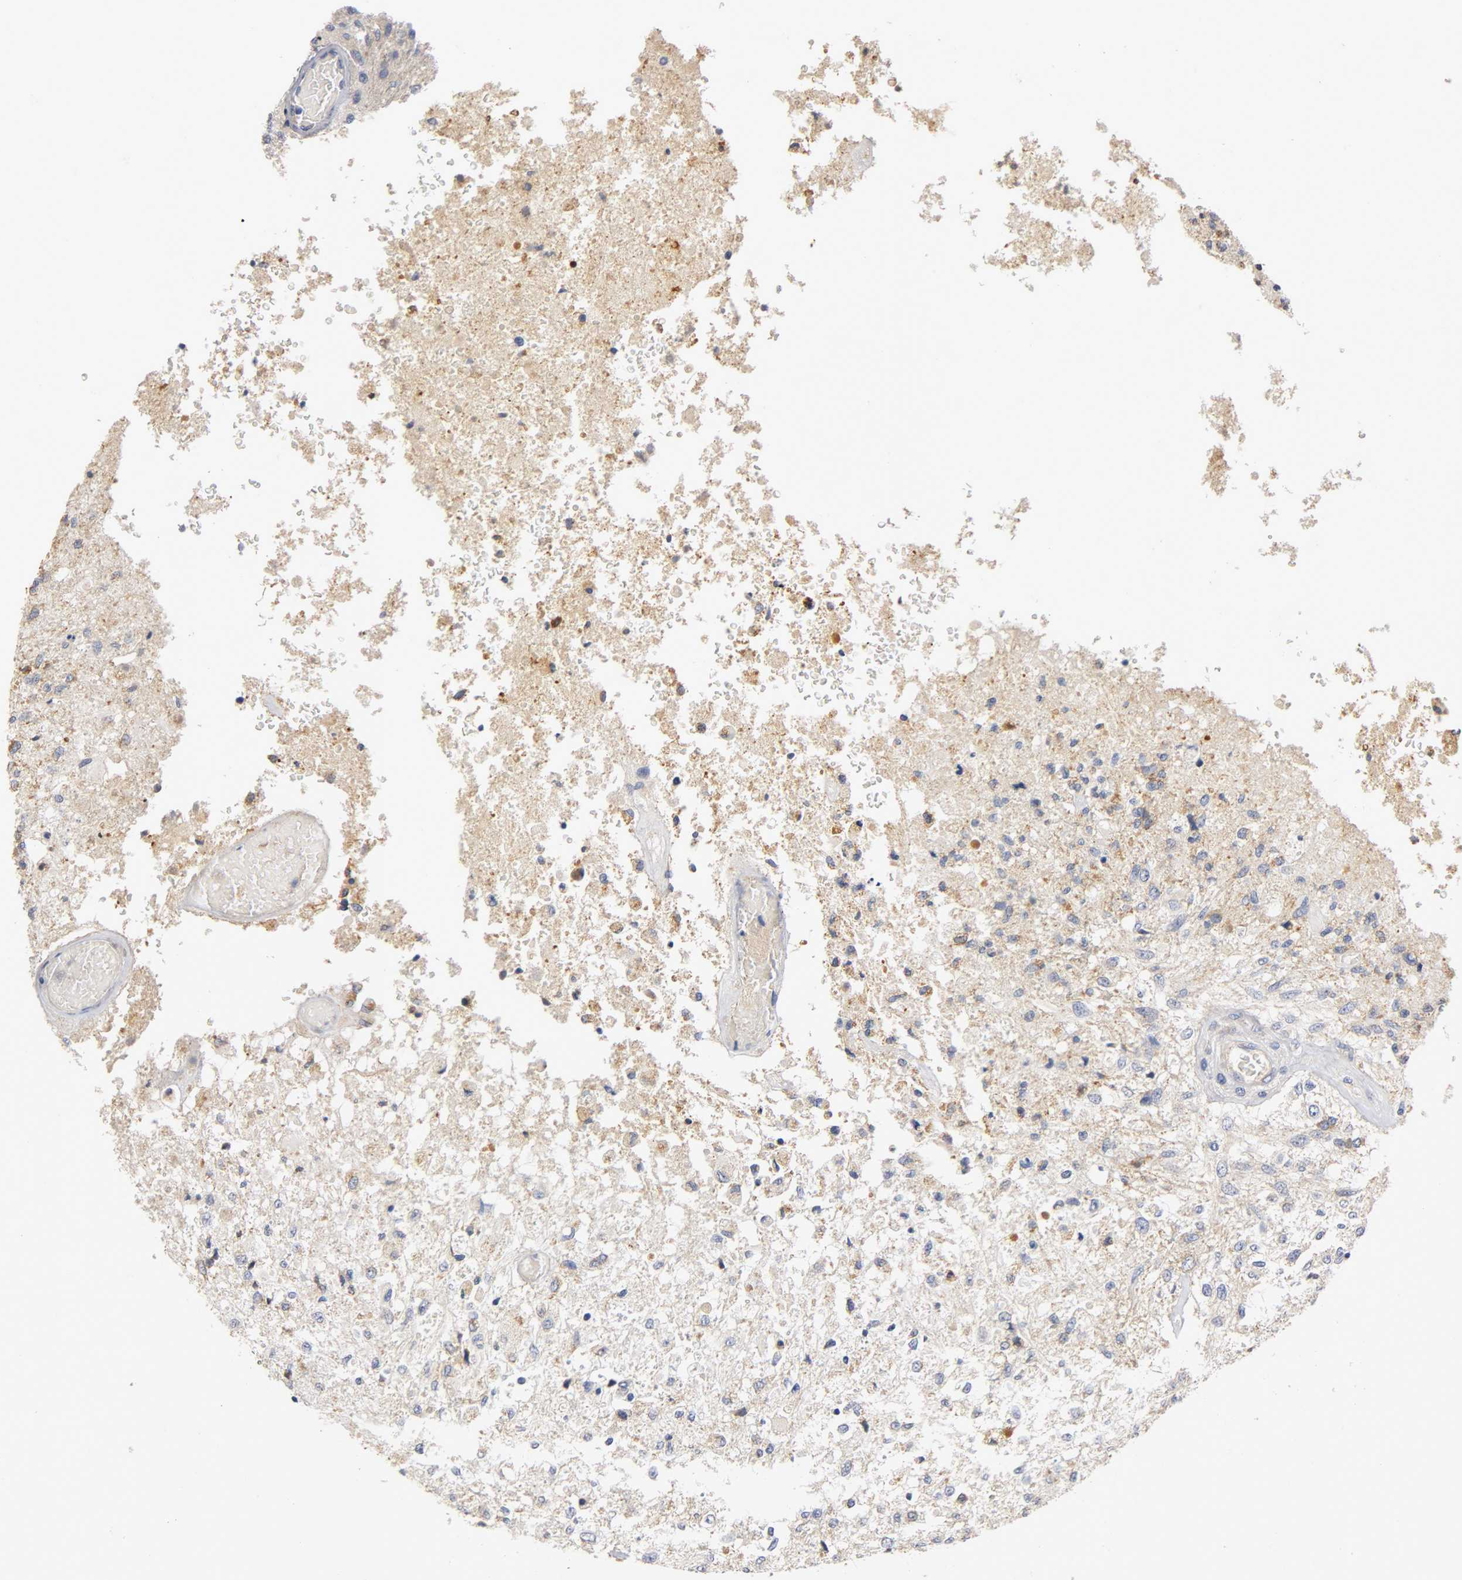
{"staining": {"intensity": "weak", "quantity": "<25%", "location": "cytoplasmic/membranous"}, "tissue": "glioma", "cell_type": "Tumor cells", "image_type": "cancer", "snomed": [{"axis": "morphology", "description": "Normal tissue, NOS"}, {"axis": "morphology", "description": "Glioma, malignant, High grade"}, {"axis": "topography", "description": "Cerebral cortex"}], "caption": "Immunohistochemical staining of human glioma shows no significant positivity in tumor cells.", "gene": "PCSK6", "patient": {"sex": "male", "age": 77}}